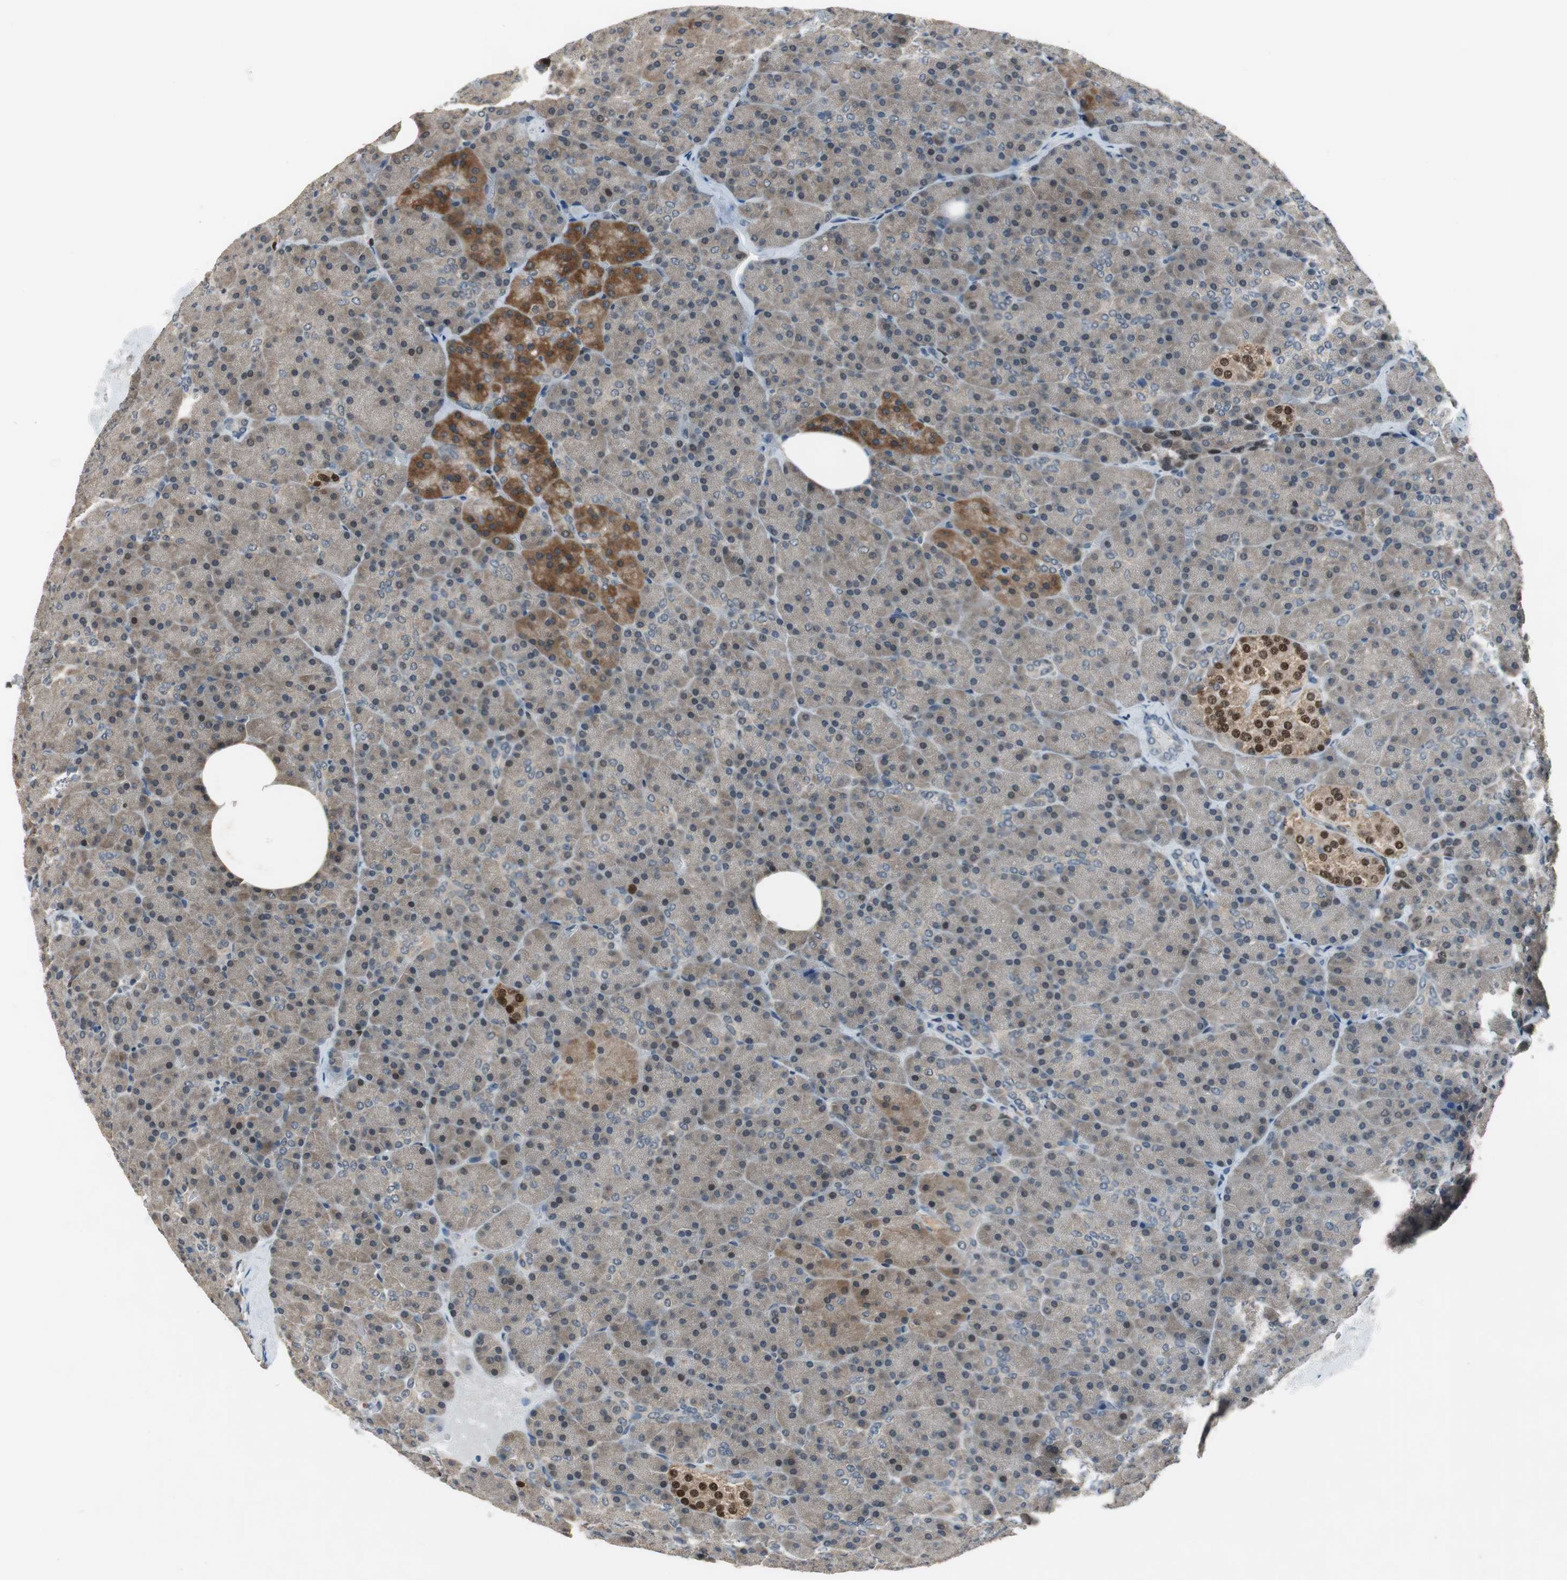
{"staining": {"intensity": "weak", "quantity": "25%-75%", "location": "cytoplasmic/membranous"}, "tissue": "pancreas", "cell_type": "Exocrine glandular cells", "image_type": "normal", "snomed": [{"axis": "morphology", "description": "Normal tissue, NOS"}, {"axis": "topography", "description": "Pancreas"}], "caption": "This photomicrograph demonstrates immunohistochemistry staining of unremarkable human pancreas, with low weak cytoplasmic/membranous positivity in approximately 25%-75% of exocrine glandular cells.", "gene": "MAFB", "patient": {"sex": "female", "age": 35}}